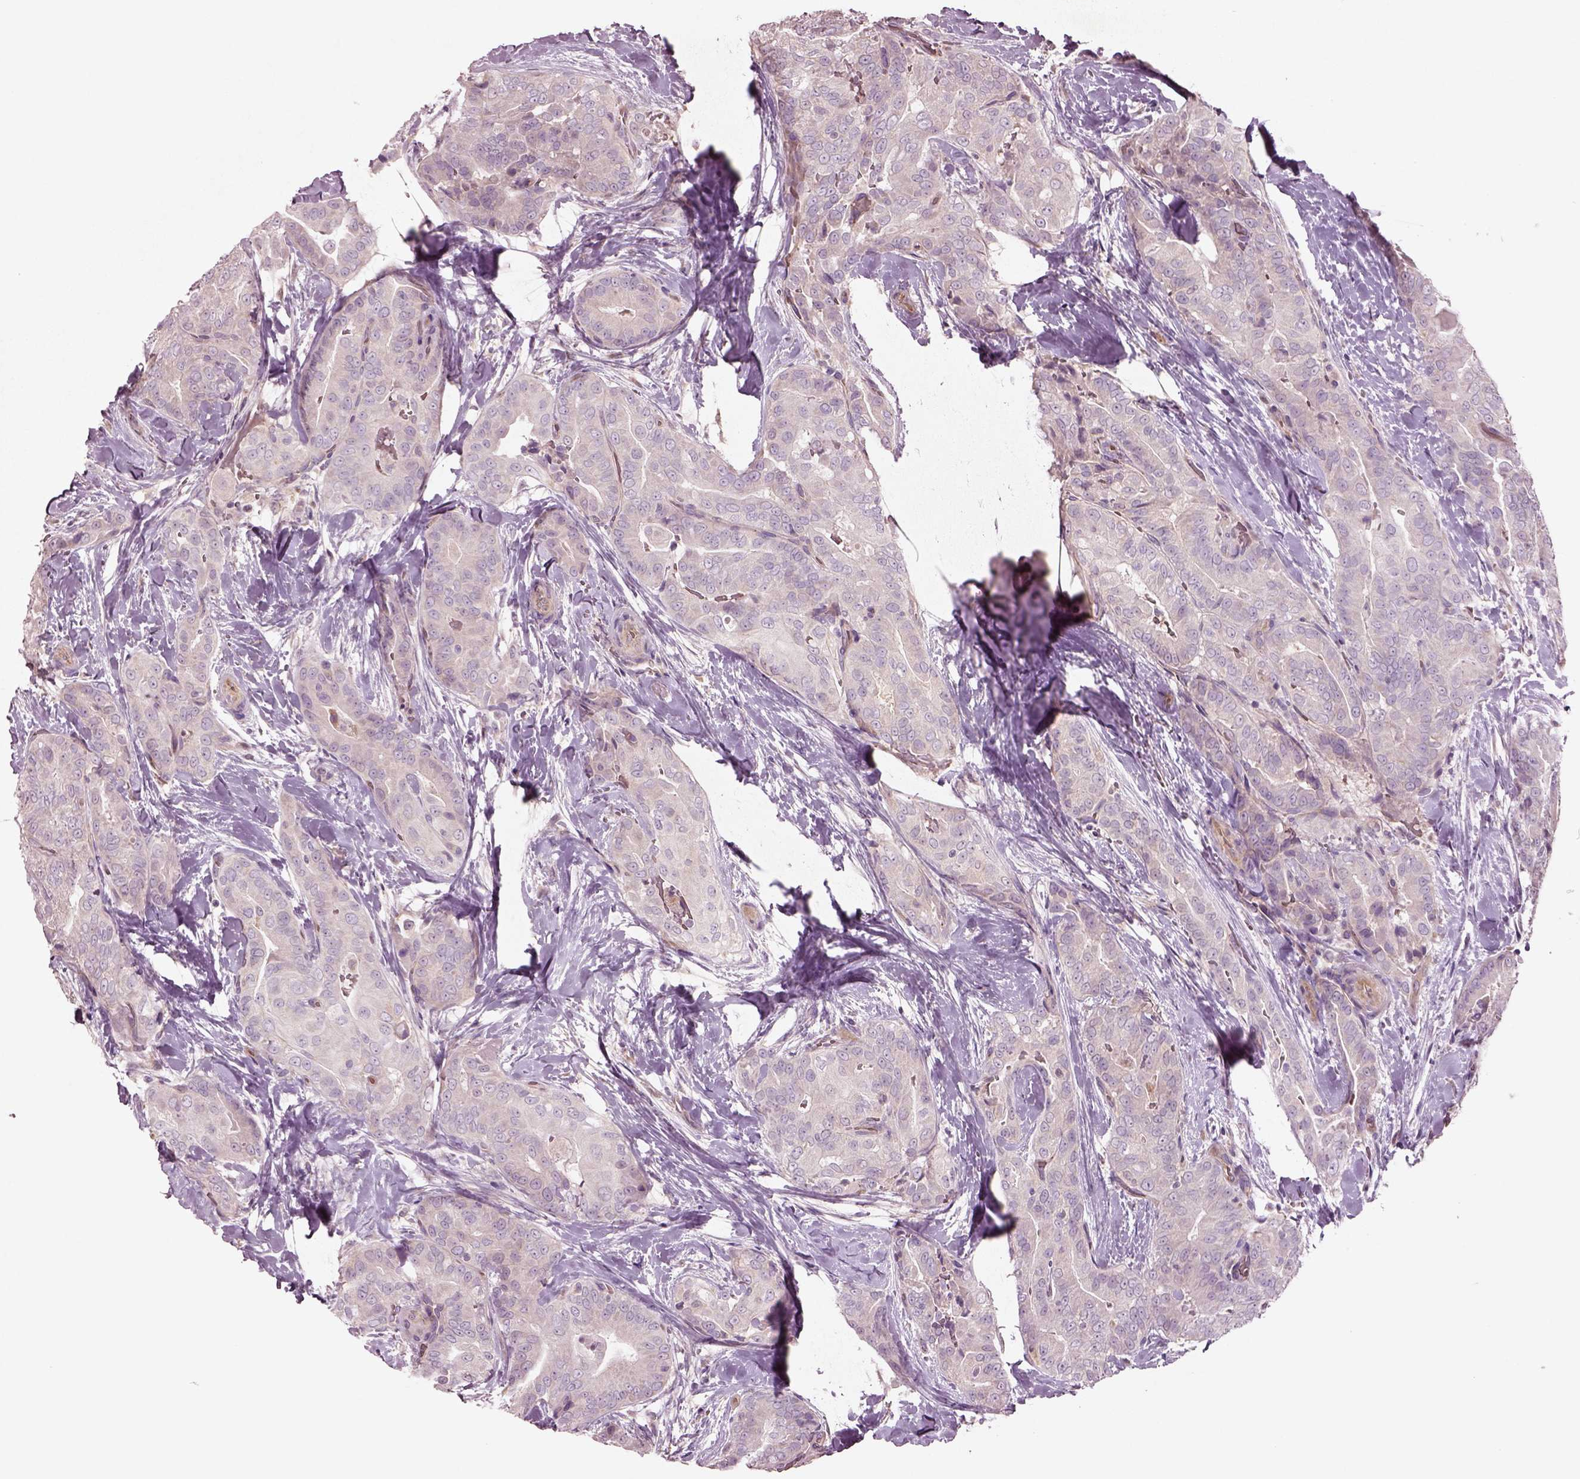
{"staining": {"intensity": "negative", "quantity": "none", "location": "none"}, "tissue": "thyroid cancer", "cell_type": "Tumor cells", "image_type": "cancer", "snomed": [{"axis": "morphology", "description": "Papillary adenocarcinoma, NOS"}, {"axis": "topography", "description": "Thyroid gland"}], "caption": "This micrograph is of thyroid cancer (papillary adenocarcinoma) stained with immunohistochemistry to label a protein in brown with the nuclei are counter-stained blue. There is no positivity in tumor cells. The staining is performed using DAB (3,3'-diaminobenzidine) brown chromogen with nuclei counter-stained in using hematoxylin.", "gene": "DUOXA2", "patient": {"sex": "male", "age": 61}}